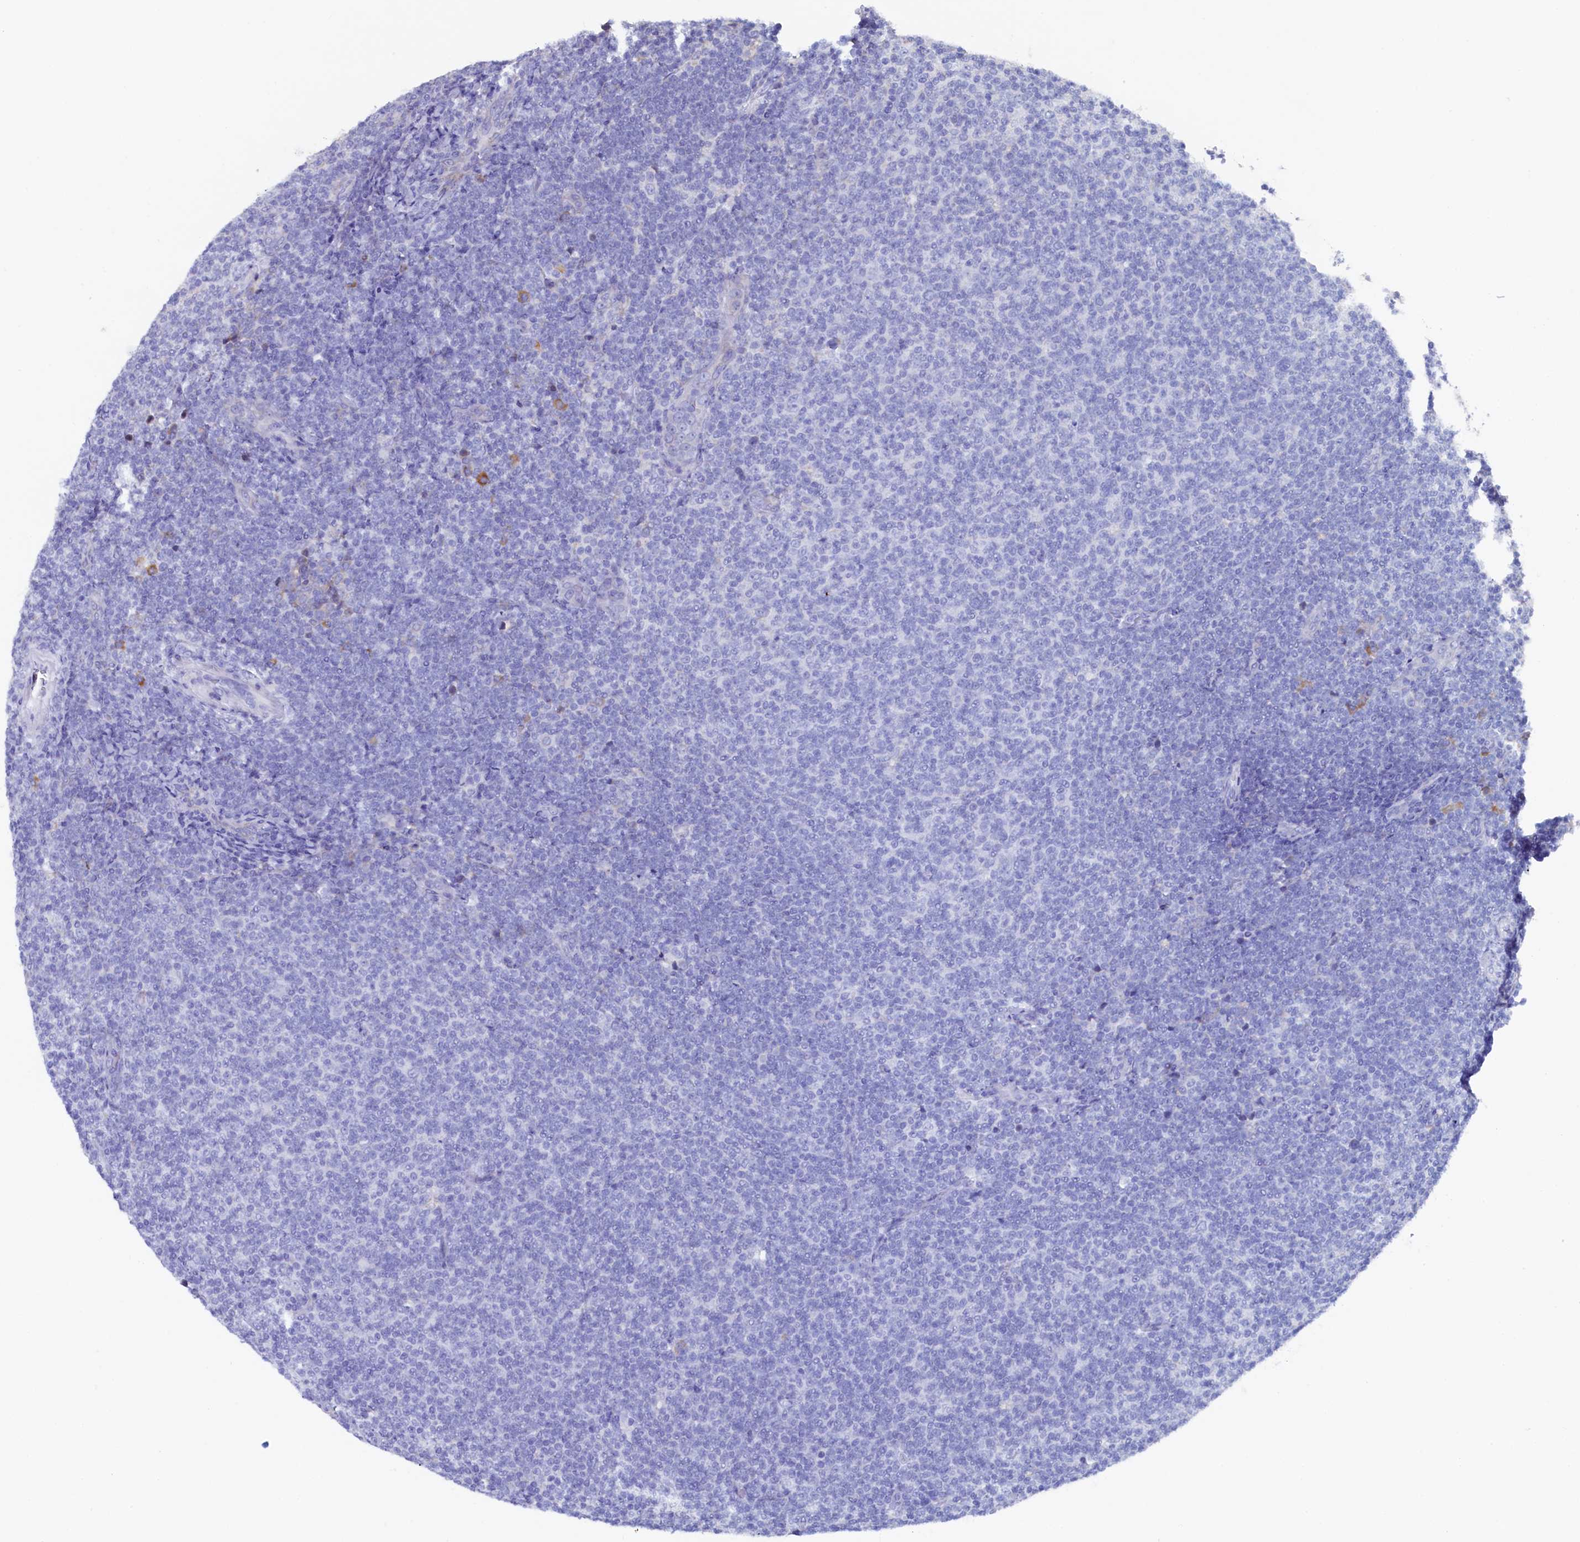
{"staining": {"intensity": "negative", "quantity": "none", "location": "none"}, "tissue": "lymphoma", "cell_type": "Tumor cells", "image_type": "cancer", "snomed": [{"axis": "morphology", "description": "Malignant lymphoma, non-Hodgkin's type, Low grade"}, {"axis": "topography", "description": "Lymph node"}], "caption": "This is an immunohistochemistry photomicrograph of human lymphoma. There is no positivity in tumor cells.", "gene": "CBLIF", "patient": {"sex": "male", "age": 66}}